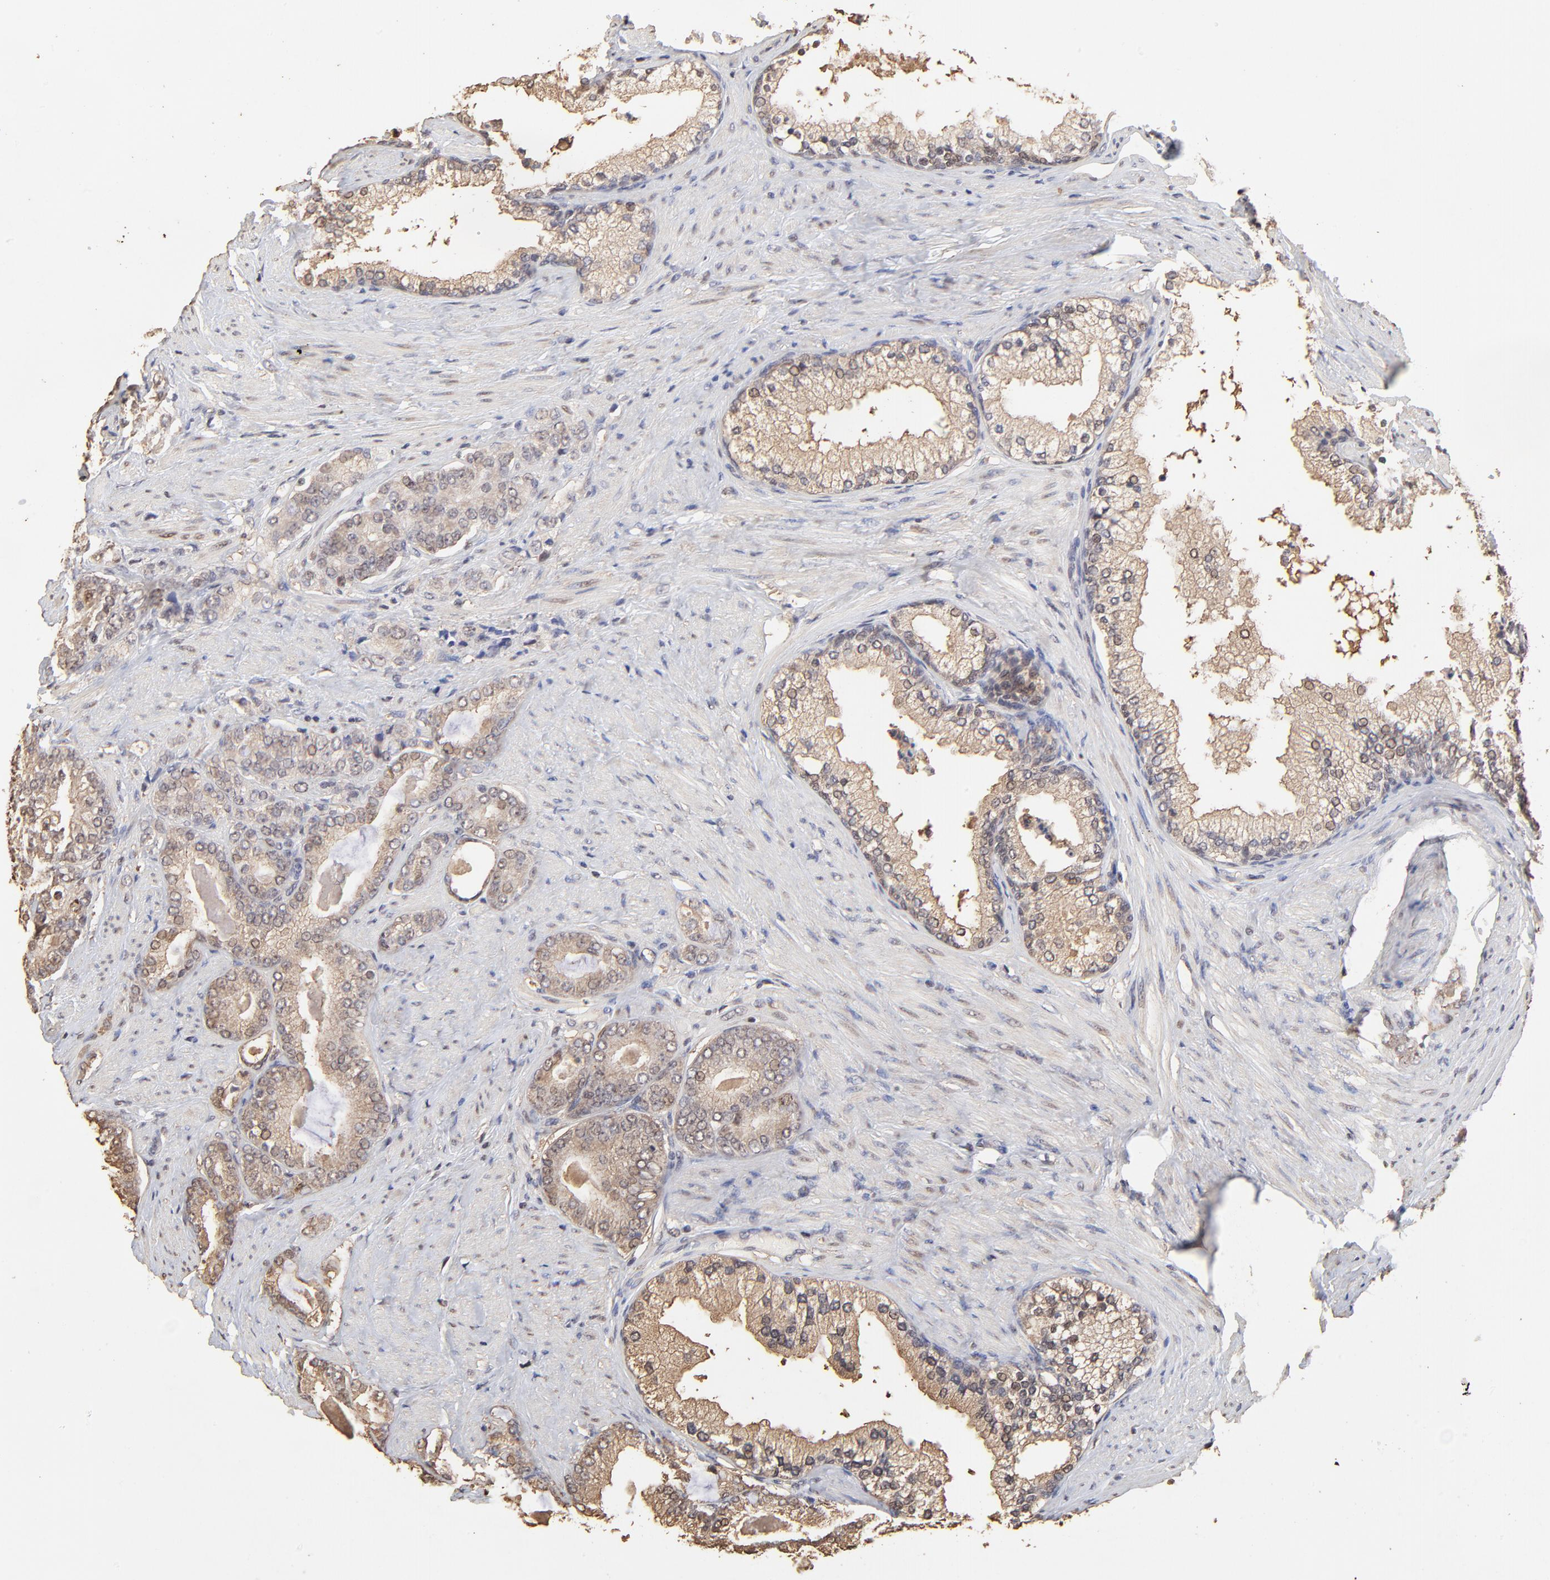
{"staining": {"intensity": "weak", "quantity": "<25%", "location": "cytoplasmic/membranous,nuclear"}, "tissue": "prostate cancer", "cell_type": "Tumor cells", "image_type": "cancer", "snomed": [{"axis": "morphology", "description": "Adenocarcinoma, Low grade"}, {"axis": "topography", "description": "Prostate"}], "caption": "This is an IHC micrograph of human prostate cancer (low-grade adenocarcinoma). There is no expression in tumor cells.", "gene": "BIRC5", "patient": {"sex": "male", "age": 71}}